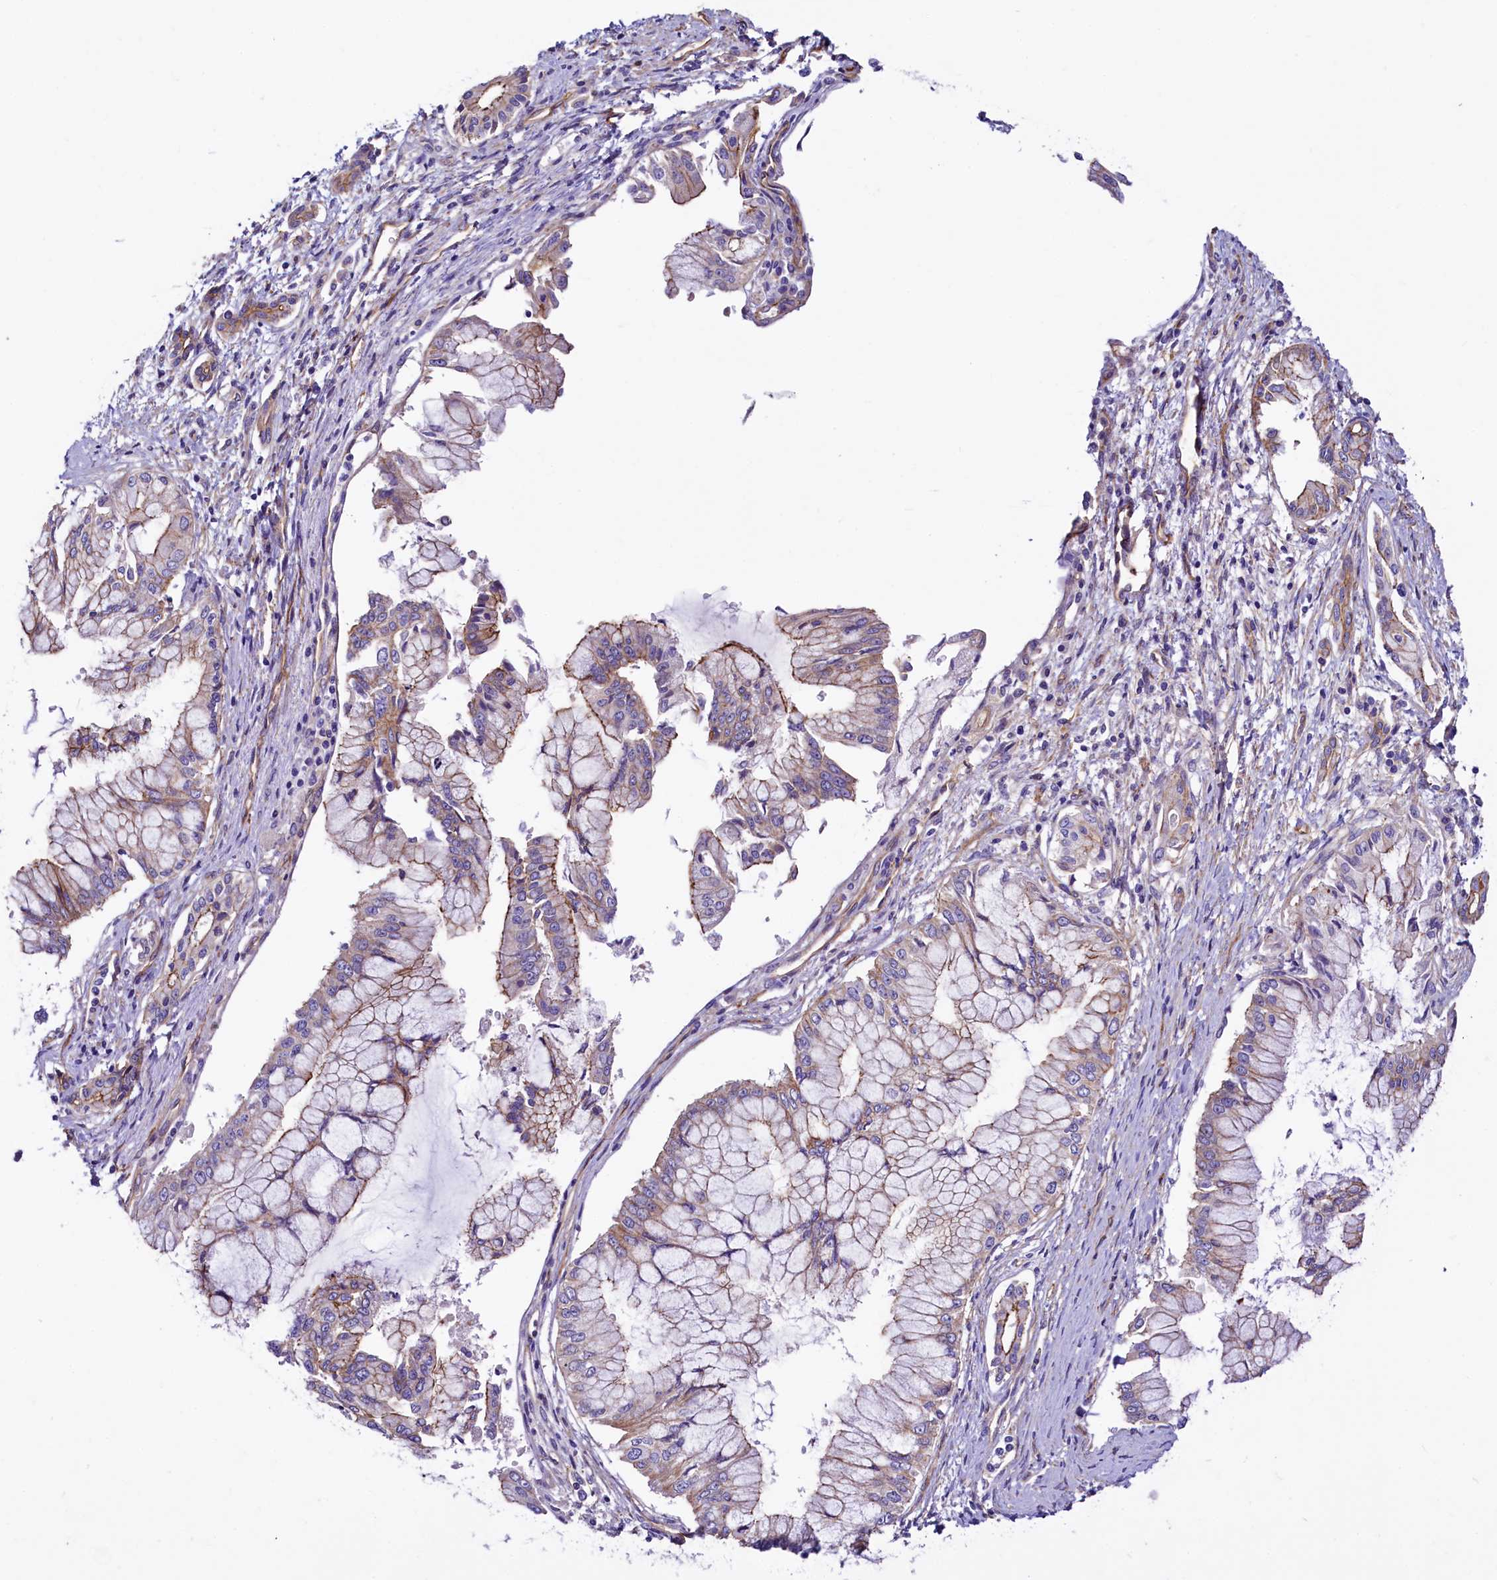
{"staining": {"intensity": "moderate", "quantity": "25%-75%", "location": "cytoplasmic/membranous"}, "tissue": "pancreatic cancer", "cell_type": "Tumor cells", "image_type": "cancer", "snomed": [{"axis": "morphology", "description": "Adenocarcinoma, NOS"}, {"axis": "topography", "description": "Pancreas"}], "caption": "Human pancreatic cancer stained with a brown dye exhibits moderate cytoplasmic/membranous positive expression in approximately 25%-75% of tumor cells.", "gene": "SLF1", "patient": {"sex": "male", "age": 46}}